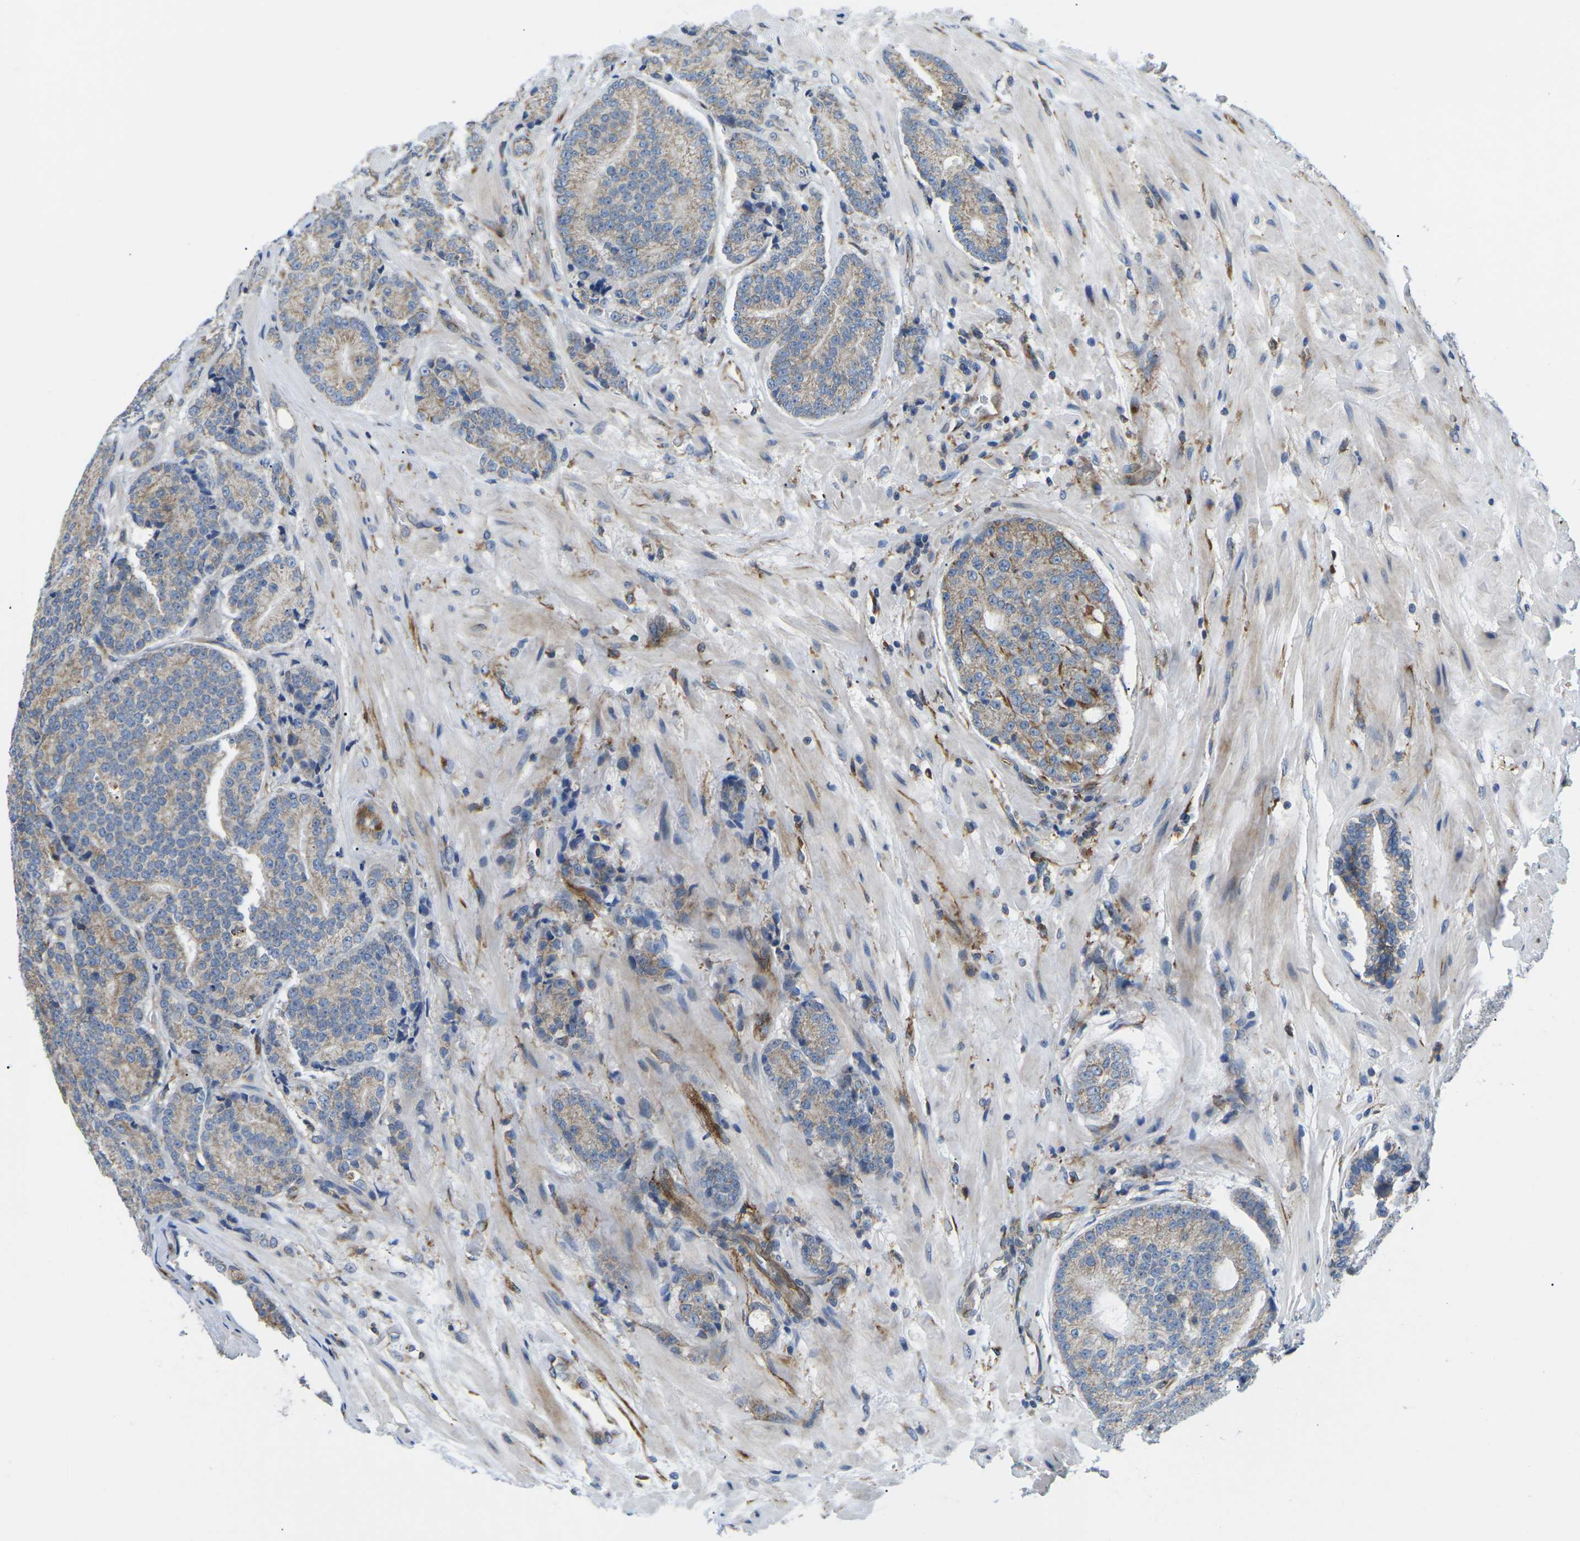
{"staining": {"intensity": "weak", "quantity": ">75%", "location": "cytoplasmic/membranous"}, "tissue": "prostate cancer", "cell_type": "Tumor cells", "image_type": "cancer", "snomed": [{"axis": "morphology", "description": "Adenocarcinoma, High grade"}, {"axis": "topography", "description": "Prostate"}], "caption": "Immunohistochemical staining of high-grade adenocarcinoma (prostate) reveals low levels of weak cytoplasmic/membranous protein expression in about >75% of tumor cells.", "gene": "TMEFF2", "patient": {"sex": "male", "age": 61}}